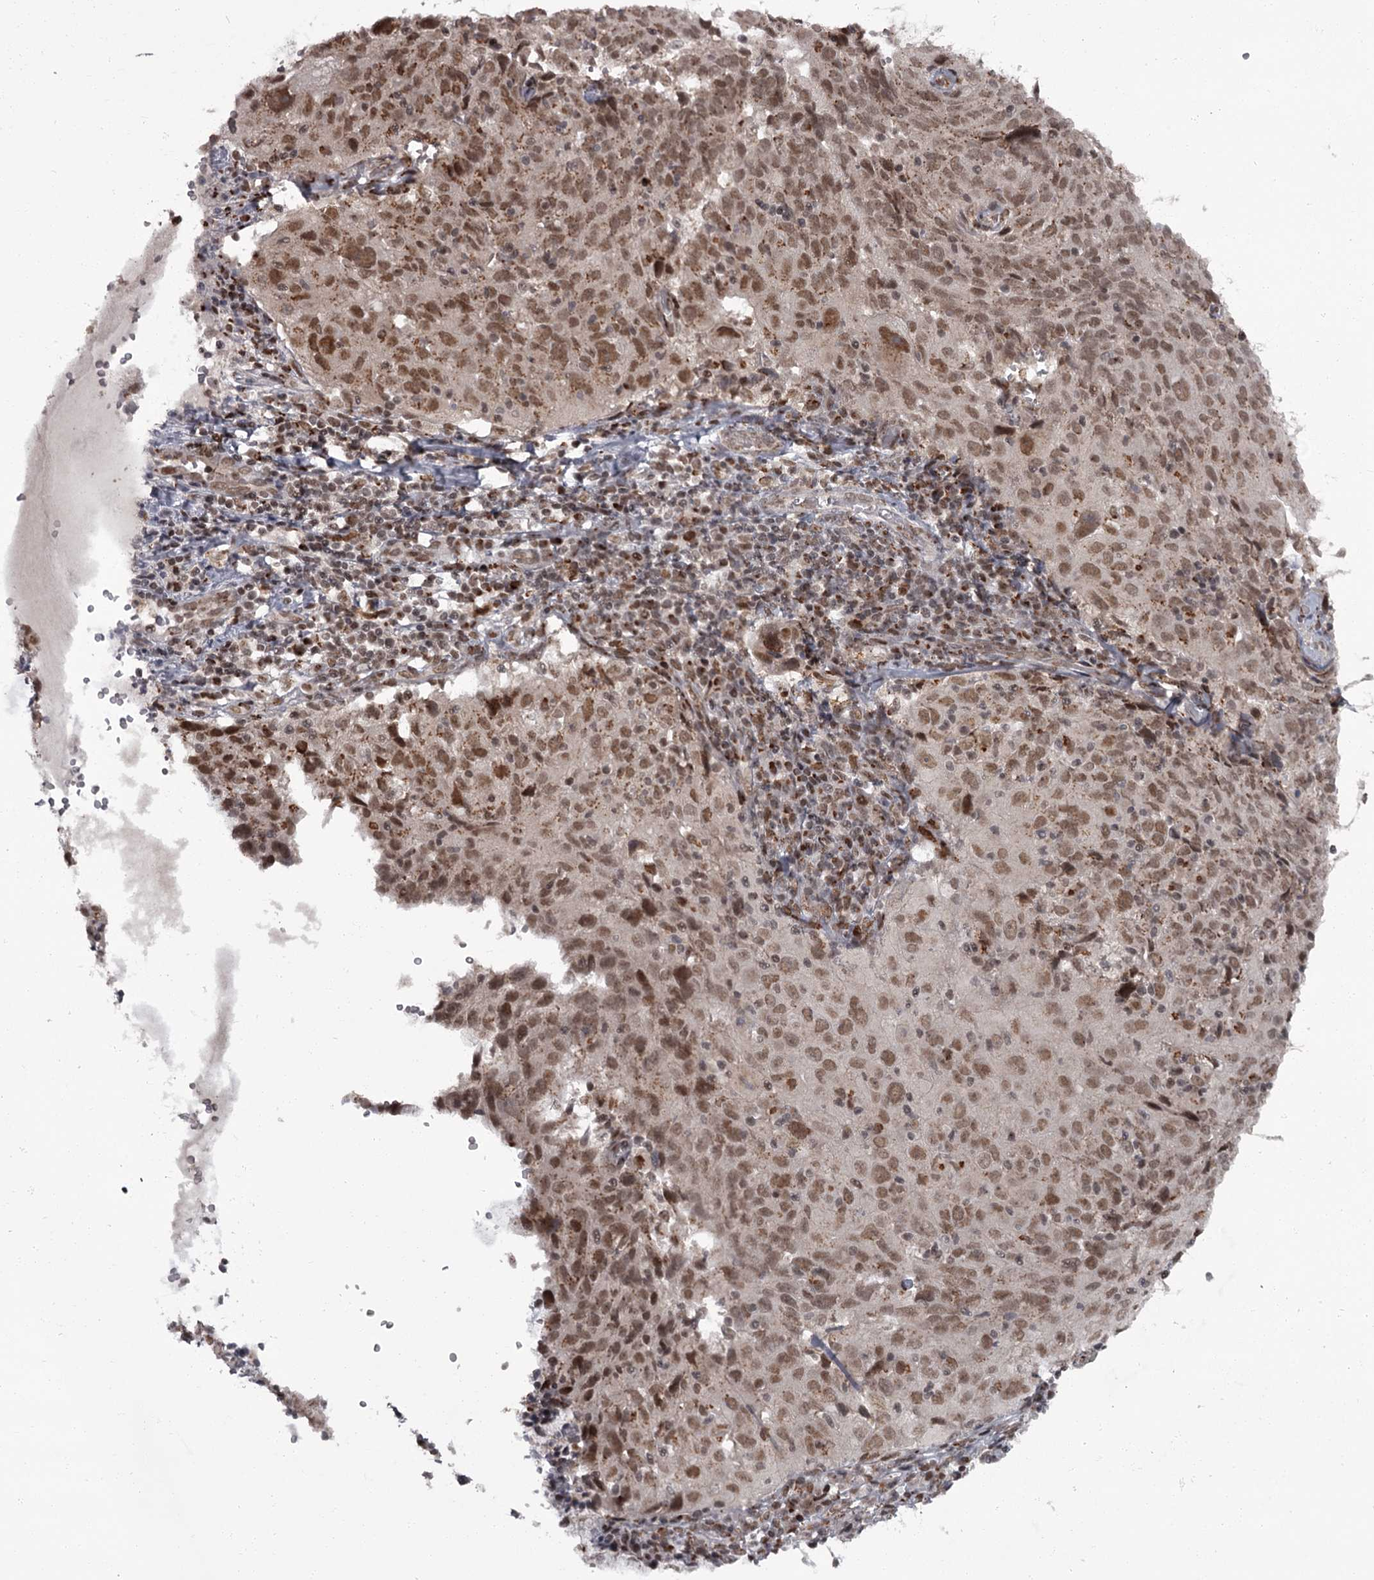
{"staining": {"intensity": "moderate", "quantity": ">75%", "location": "nuclear"}, "tissue": "cervical cancer", "cell_type": "Tumor cells", "image_type": "cancer", "snomed": [{"axis": "morphology", "description": "Squamous cell carcinoma, NOS"}, {"axis": "topography", "description": "Cervix"}], "caption": "DAB (3,3'-diaminobenzidine) immunohistochemical staining of cervical cancer (squamous cell carcinoma) displays moderate nuclear protein staining in approximately >75% of tumor cells.", "gene": "CEP83", "patient": {"sex": "female", "age": 31}}